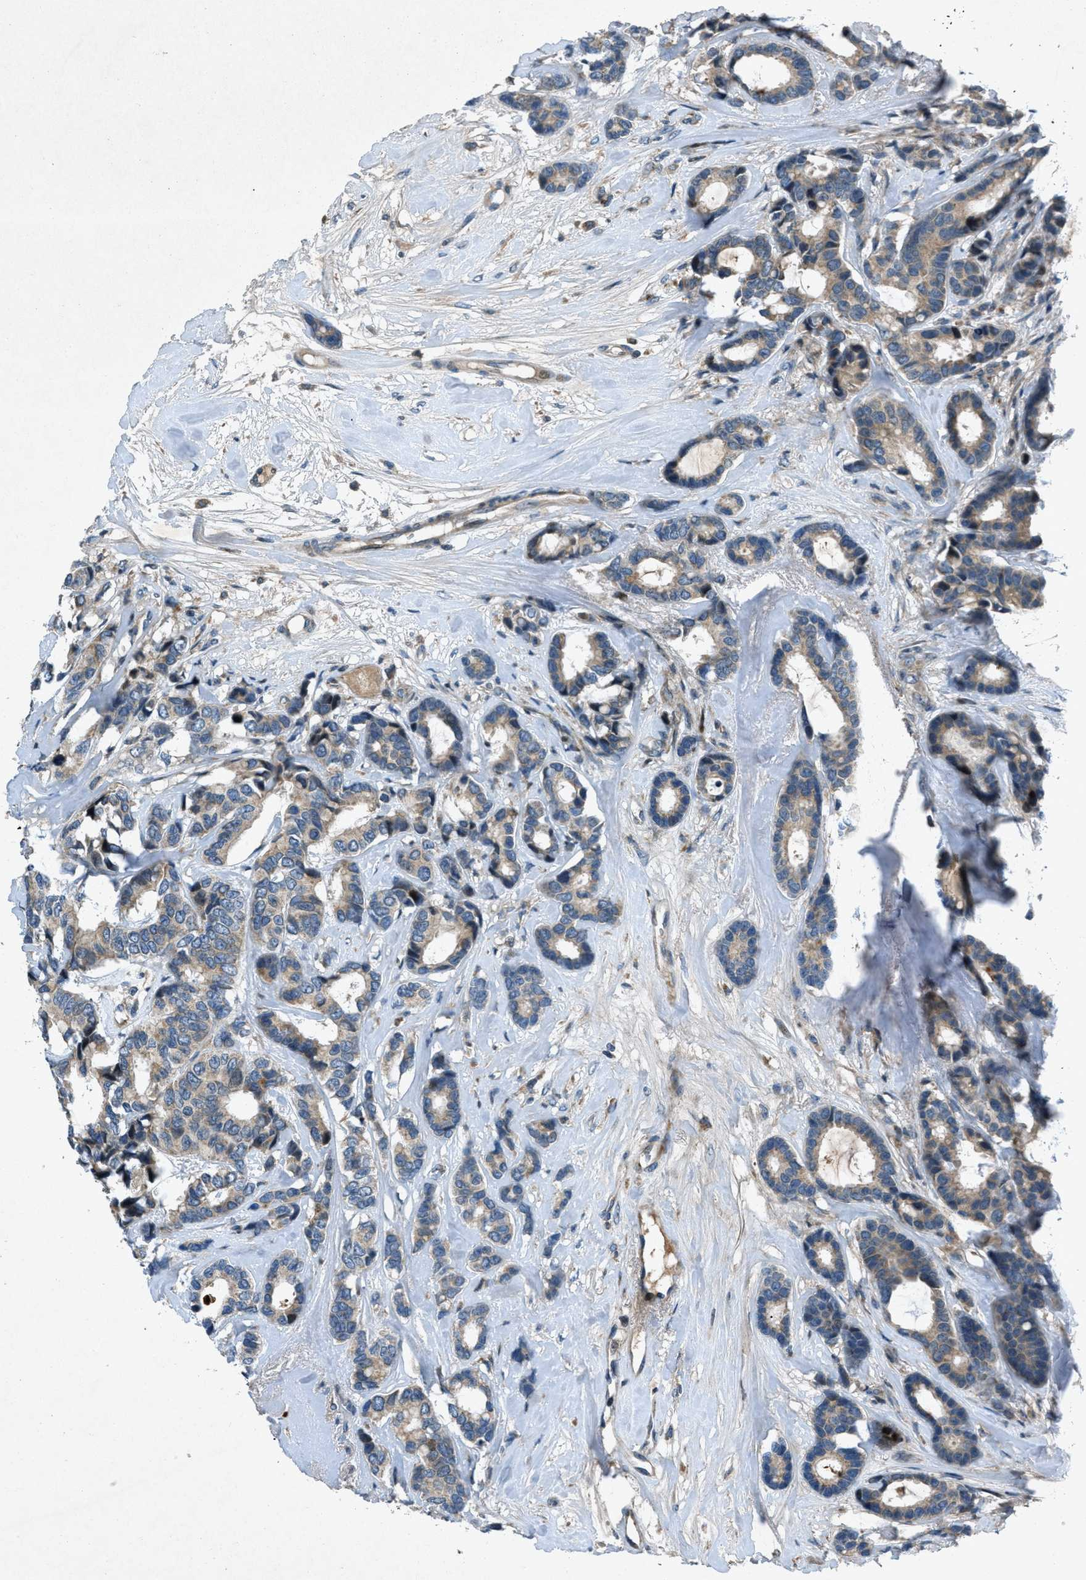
{"staining": {"intensity": "weak", "quantity": ">75%", "location": "cytoplasmic/membranous"}, "tissue": "breast cancer", "cell_type": "Tumor cells", "image_type": "cancer", "snomed": [{"axis": "morphology", "description": "Duct carcinoma"}, {"axis": "topography", "description": "Breast"}], "caption": "Brown immunohistochemical staining in human intraductal carcinoma (breast) displays weak cytoplasmic/membranous staining in about >75% of tumor cells. (DAB IHC with brightfield microscopy, high magnification).", "gene": "CLEC2D", "patient": {"sex": "female", "age": 87}}